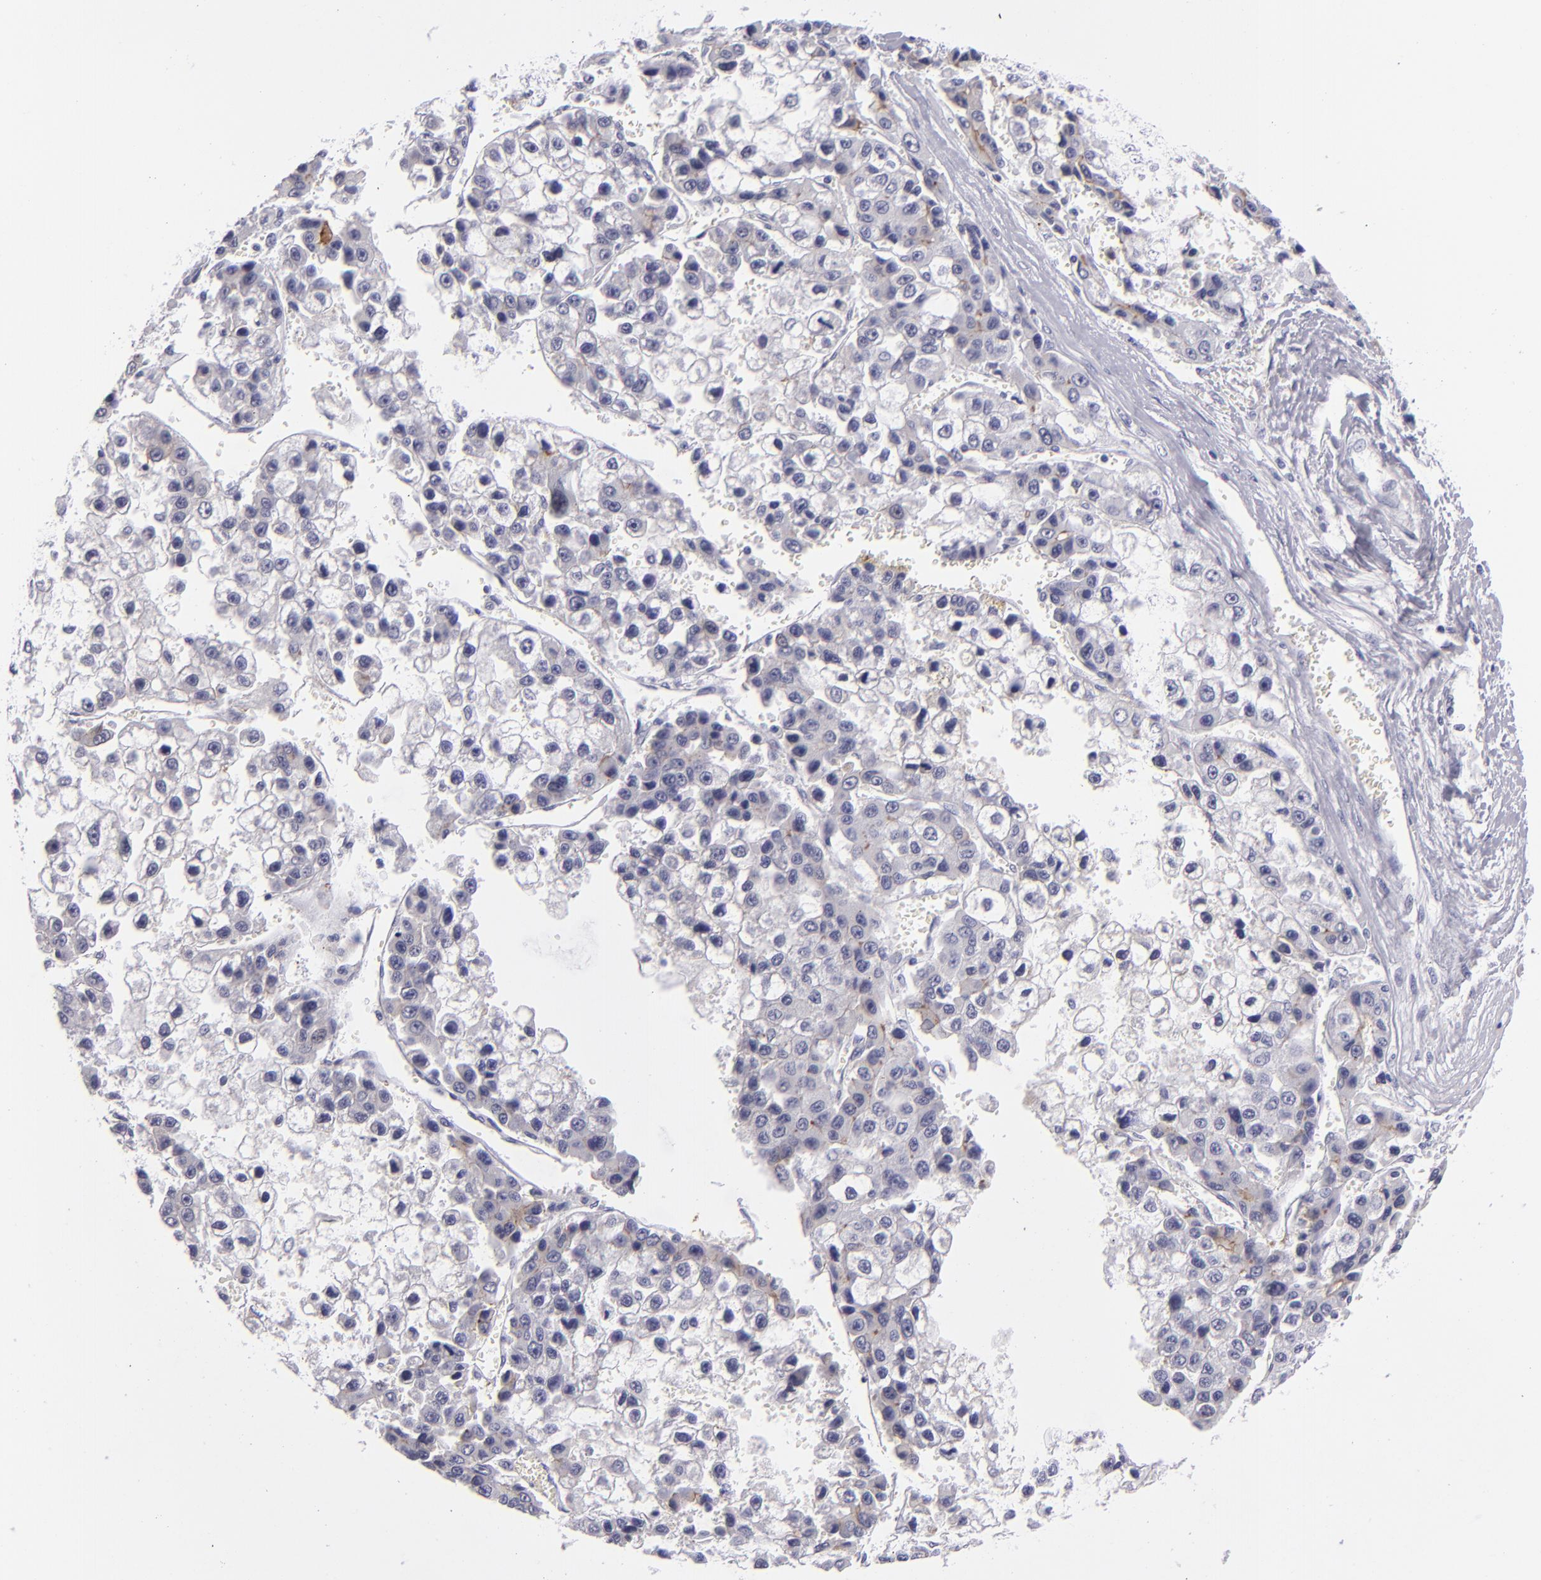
{"staining": {"intensity": "negative", "quantity": "none", "location": "none"}, "tissue": "liver cancer", "cell_type": "Tumor cells", "image_type": "cancer", "snomed": [{"axis": "morphology", "description": "Carcinoma, Hepatocellular, NOS"}, {"axis": "topography", "description": "Liver"}], "caption": "This micrograph is of hepatocellular carcinoma (liver) stained with immunohistochemistry (IHC) to label a protein in brown with the nuclei are counter-stained blue. There is no expression in tumor cells. (Brightfield microscopy of DAB immunohistochemistry (IHC) at high magnification).", "gene": "VIL1", "patient": {"sex": "female", "age": 66}}